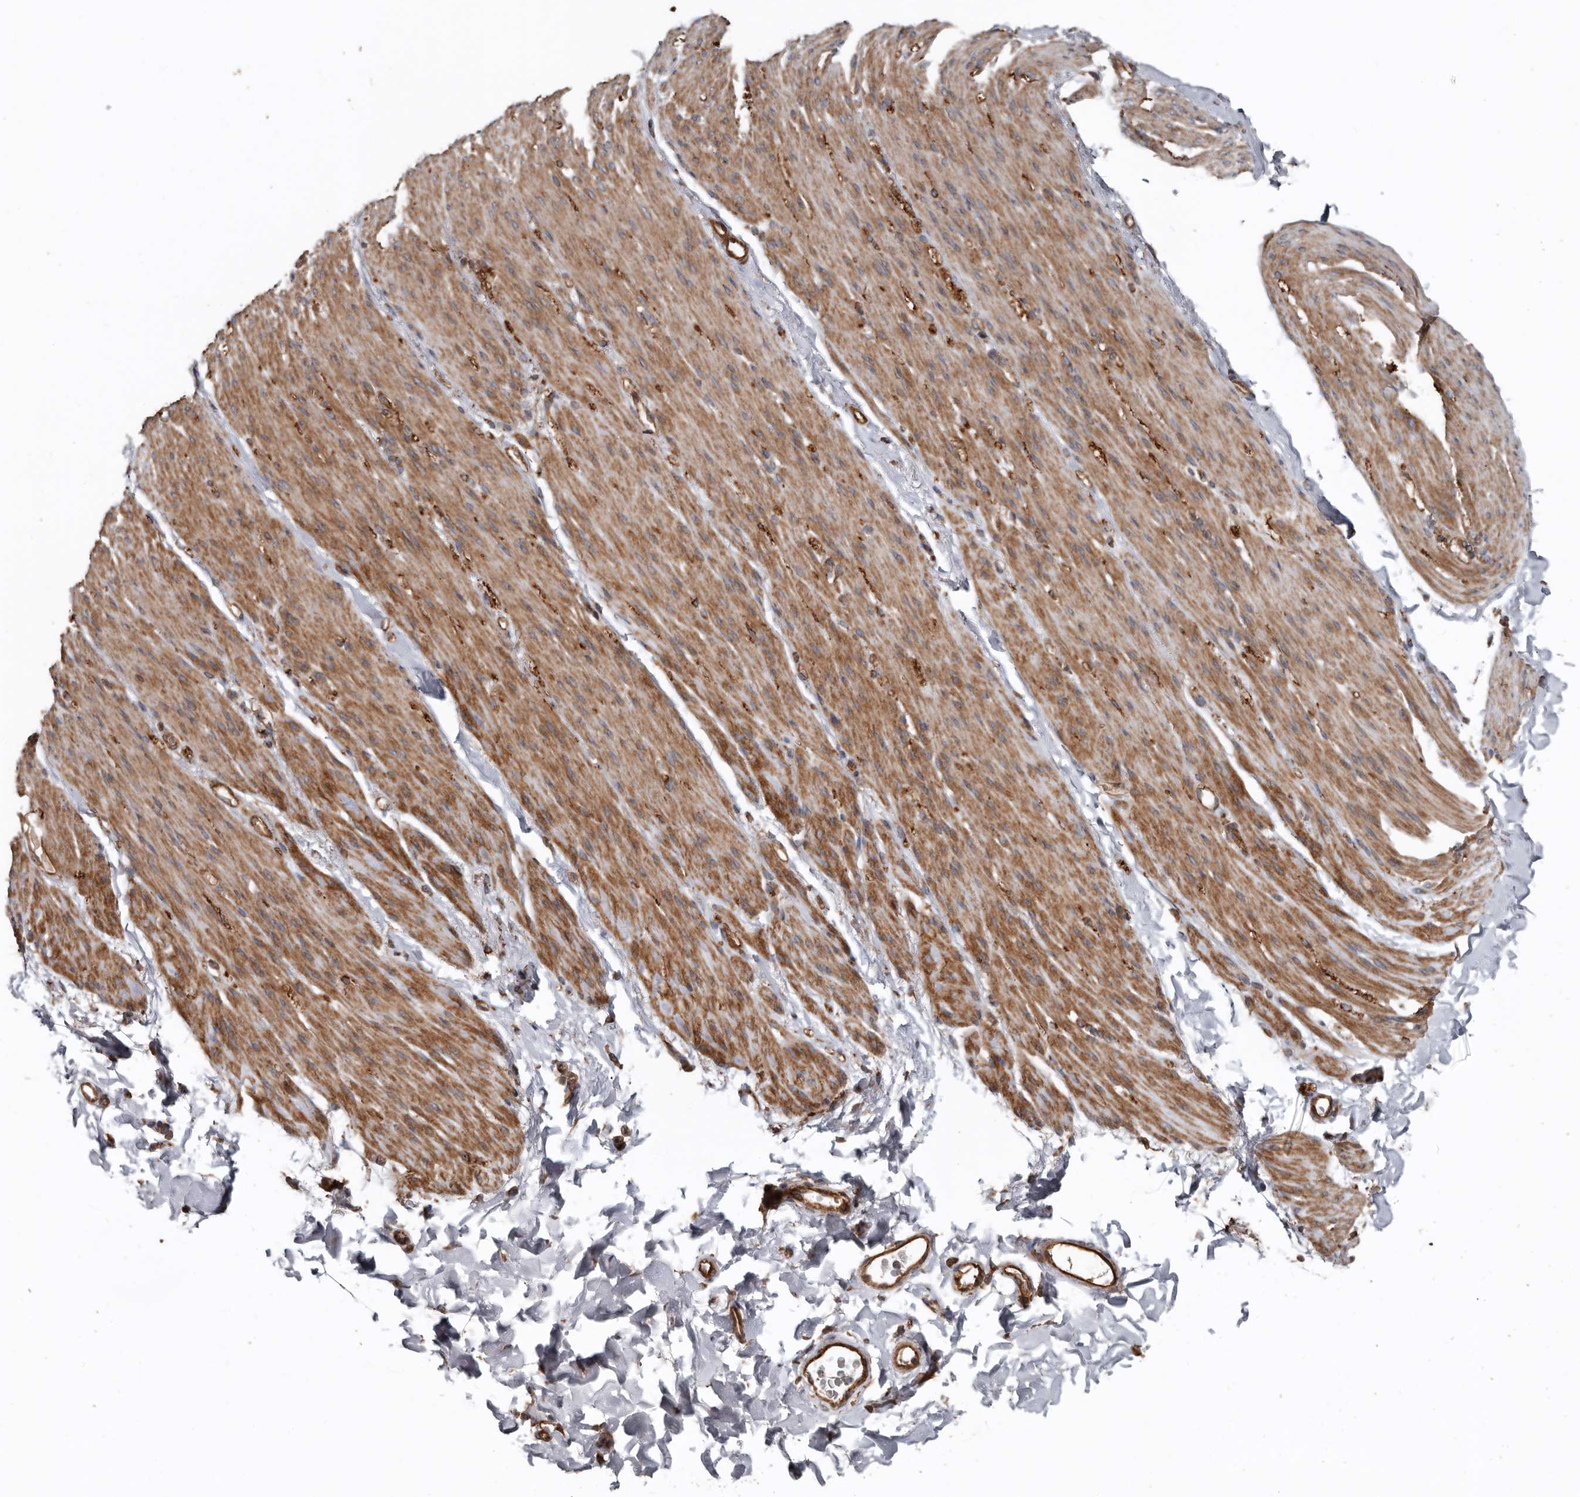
{"staining": {"intensity": "moderate", "quantity": ">75%", "location": "cytoplasmic/membranous"}, "tissue": "smooth muscle", "cell_type": "Smooth muscle cells", "image_type": "normal", "snomed": [{"axis": "morphology", "description": "Normal tissue, NOS"}, {"axis": "topography", "description": "Colon"}, {"axis": "topography", "description": "Peripheral nerve tissue"}], "caption": "Immunohistochemistry (IHC) image of unremarkable smooth muscle: smooth muscle stained using immunohistochemistry (IHC) reveals medium levels of moderate protein expression localized specifically in the cytoplasmic/membranous of smooth muscle cells, appearing as a cytoplasmic/membranous brown color.", "gene": "EXOC3L1", "patient": {"sex": "female", "age": 61}}